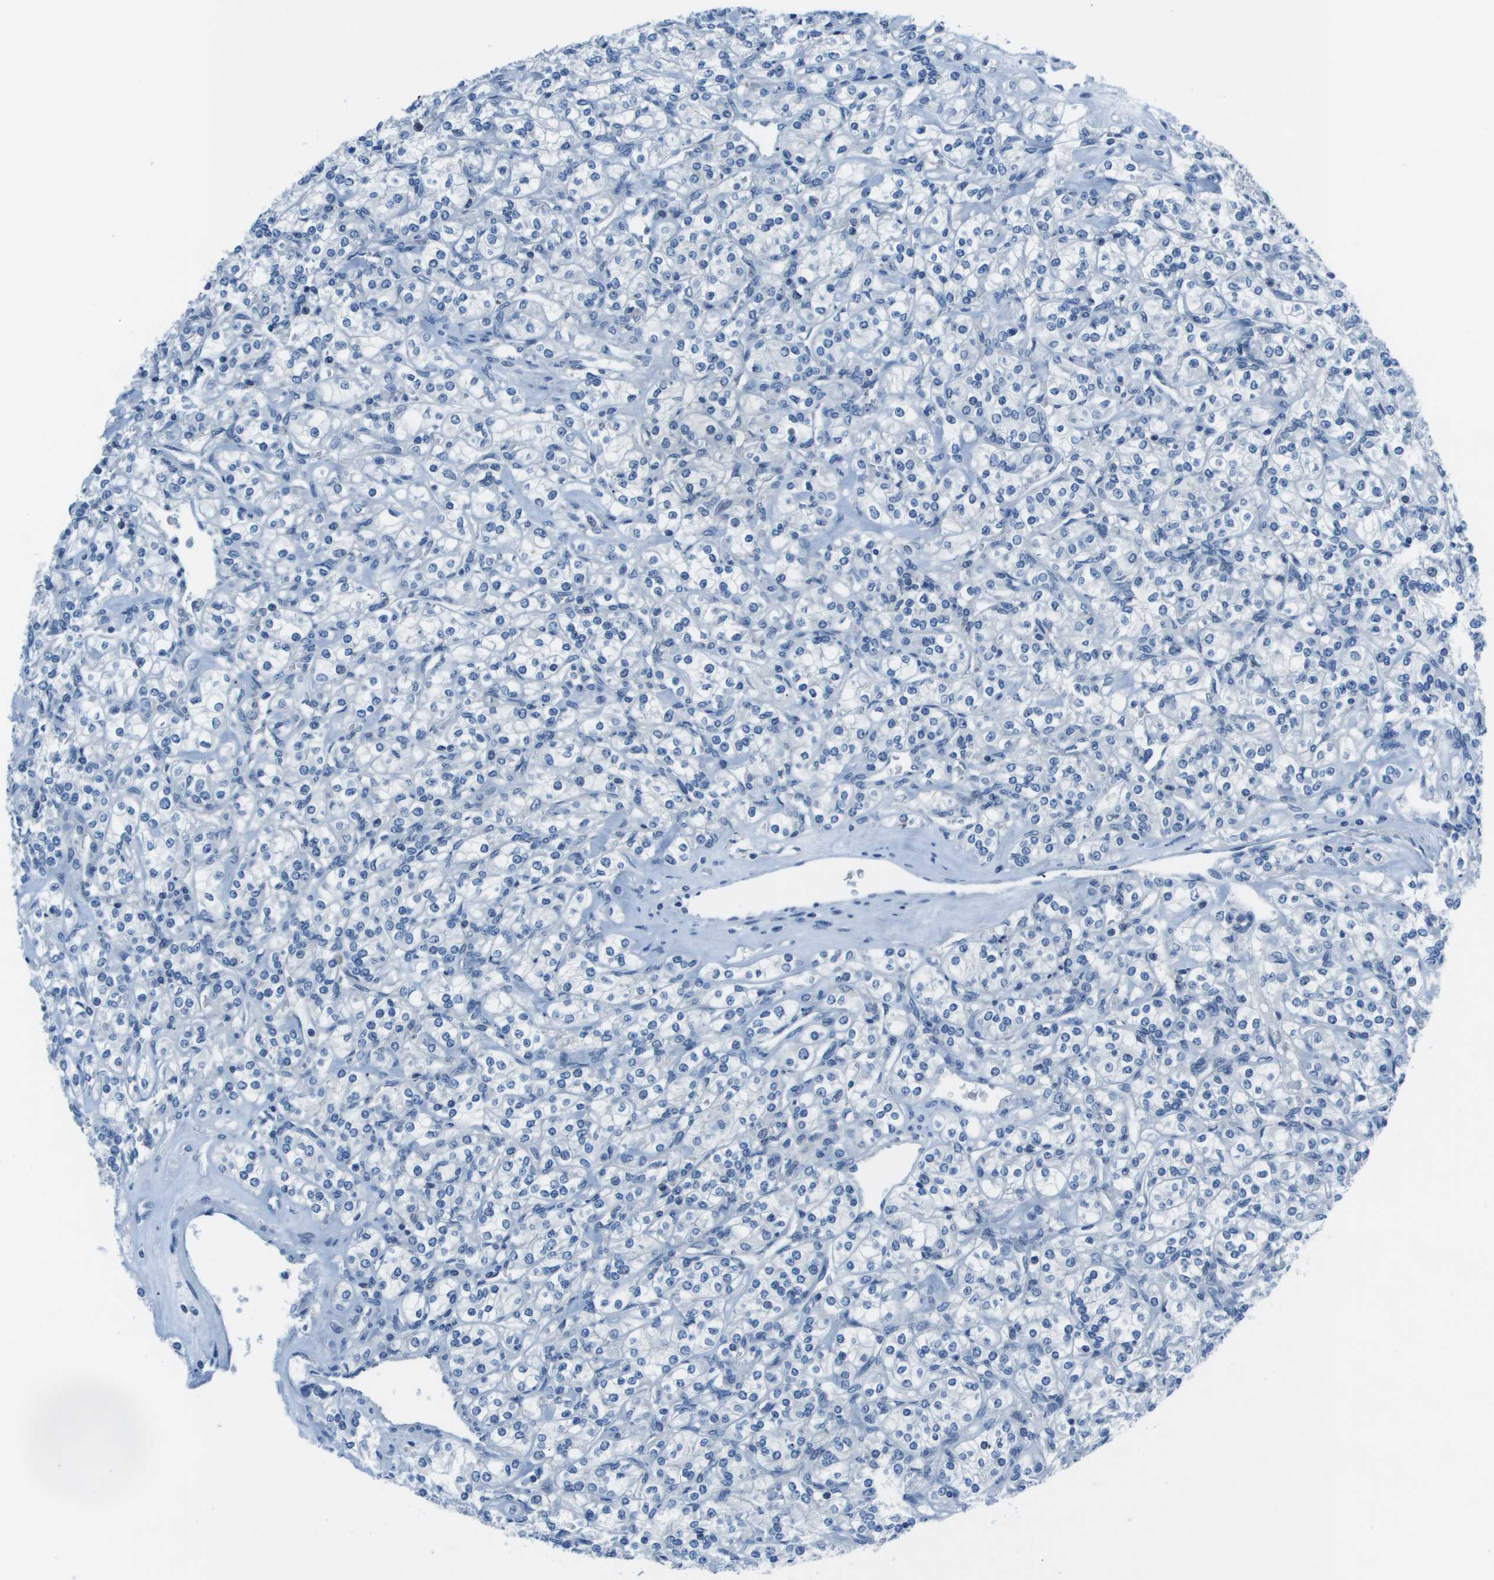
{"staining": {"intensity": "negative", "quantity": "none", "location": "none"}, "tissue": "renal cancer", "cell_type": "Tumor cells", "image_type": "cancer", "snomed": [{"axis": "morphology", "description": "Adenocarcinoma, NOS"}, {"axis": "topography", "description": "Kidney"}], "caption": "Immunohistochemical staining of renal cancer shows no significant expression in tumor cells.", "gene": "STIP1", "patient": {"sex": "male", "age": 77}}